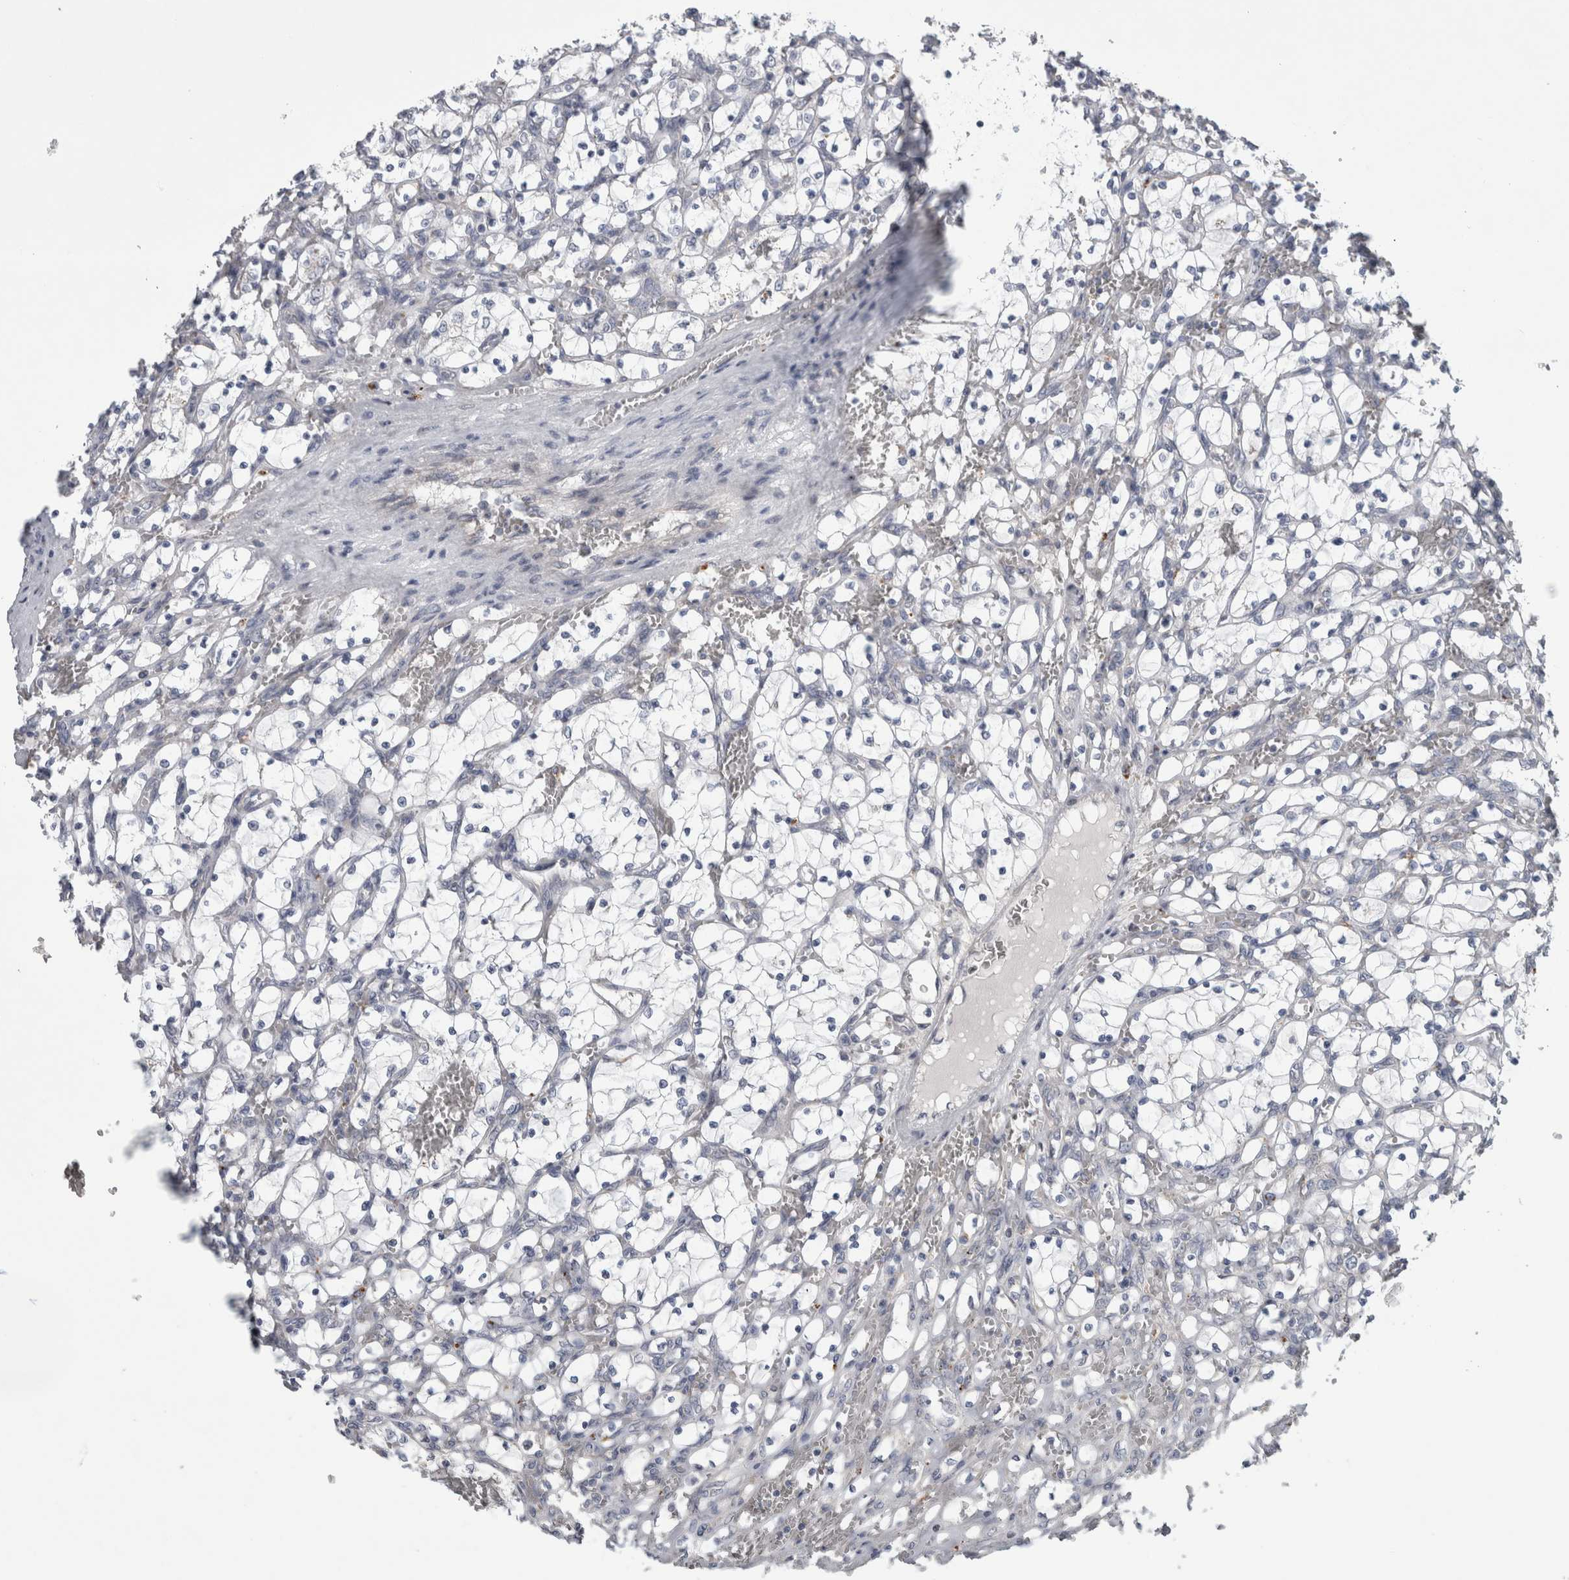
{"staining": {"intensity": "negative", "quantity": "none", "location": "none"}, "tissue": "renal cancer", "cell_type": "Tumor cells", "image_type": "cancer", "snomed": [{"axis": "morphology", "description": "Adenocarcinoma, NOS"}, {"axis": "topography", "description": "Kidney"}], "caption": "This is an immunohistochemistry photomicrograph of human adenocarcinoma (renal). There is no positivity in tumor cells.", "gene": "ATXN2", "patient": {"sex": "female", "age": 69}}